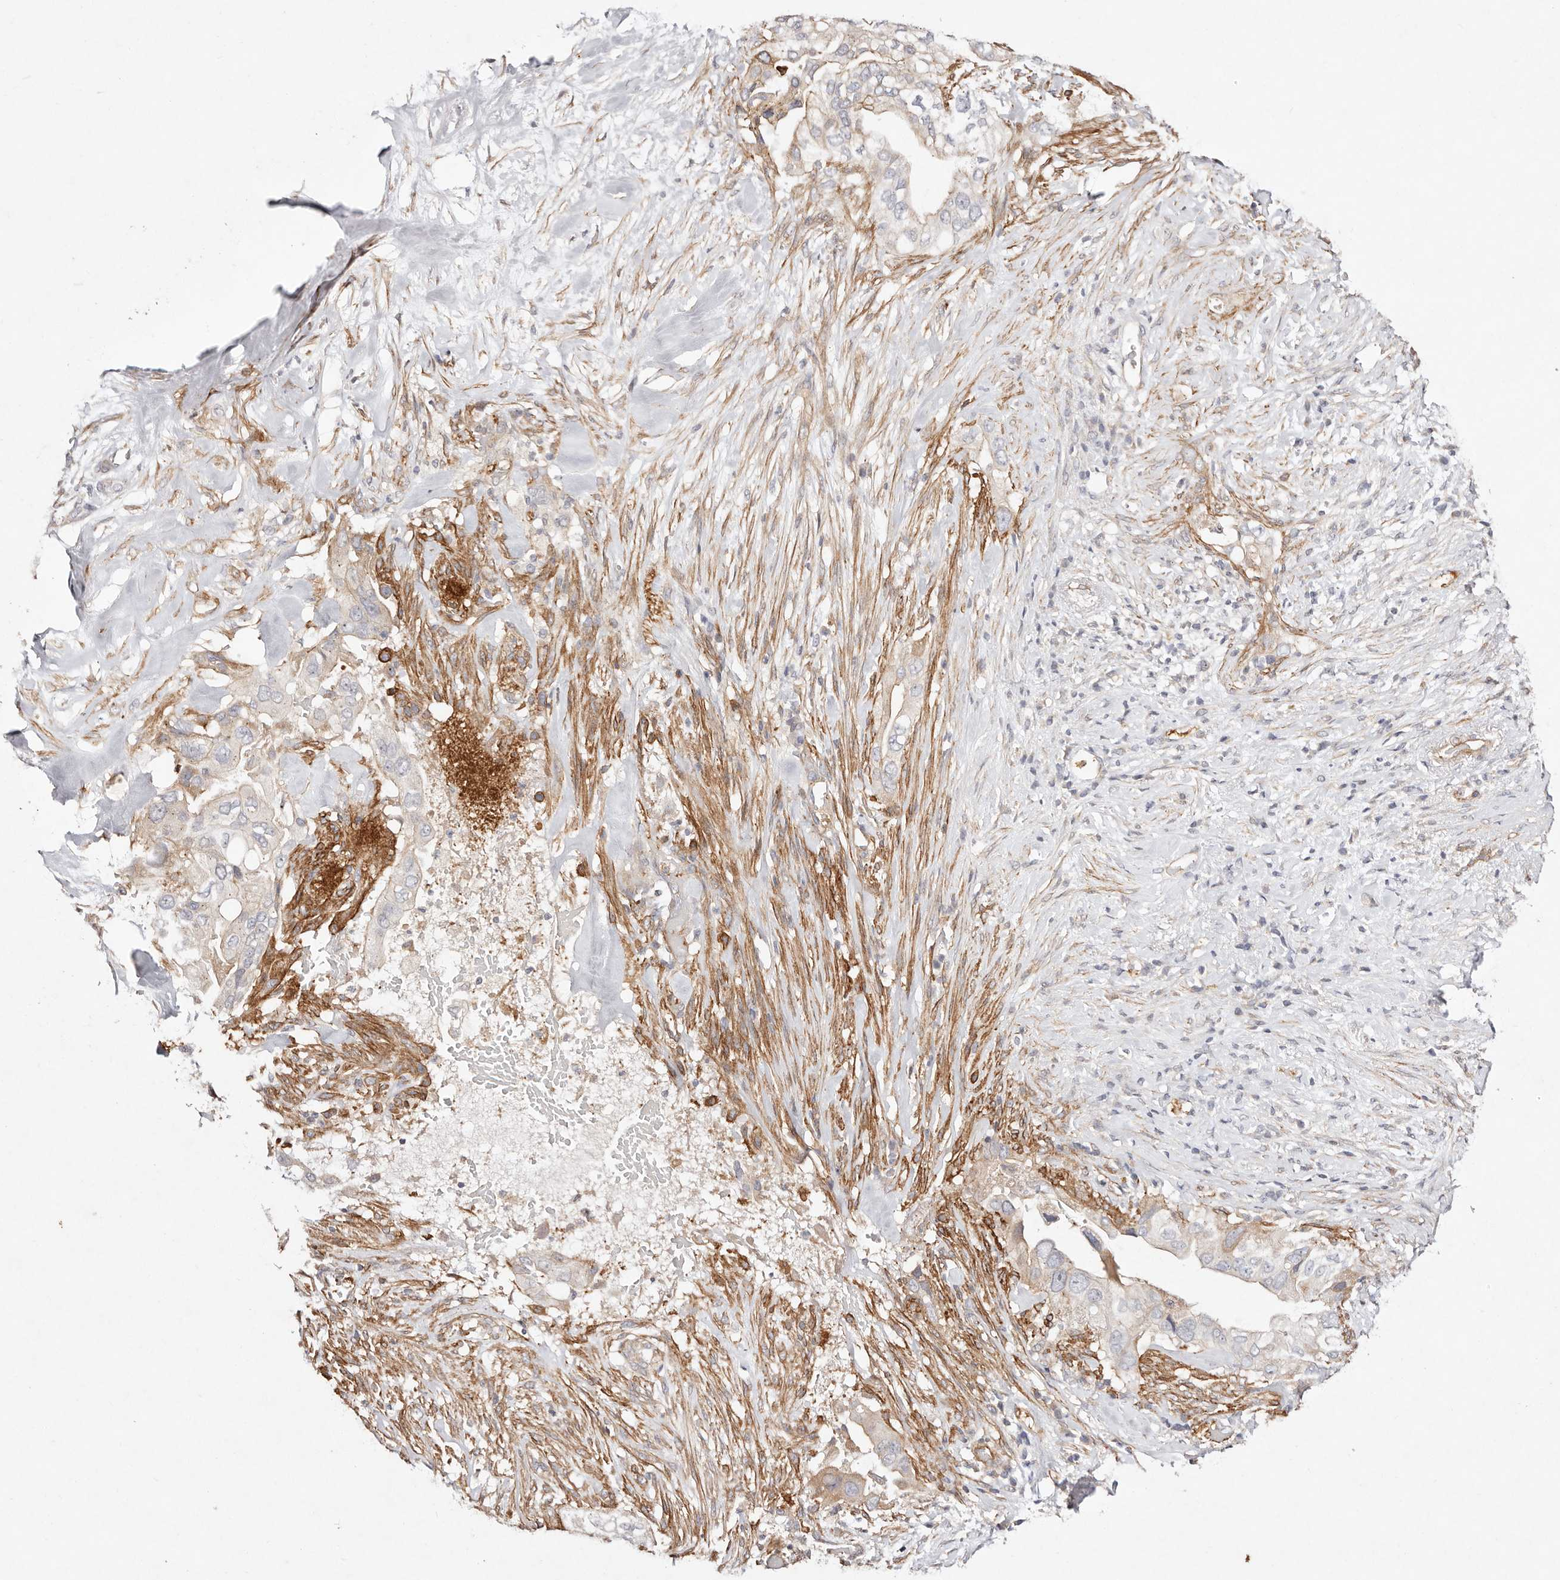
{"staining": {"intensity": "weak", "quantity": "25%-75%", "location": "cytoplasmic/membranous"}, "tissue": "pancreatic cancer", "cell_type": "Tumor cells", "image_type": "cancer", "snomed": [{"axis": "morphology", "description": "Inflammation, NOS"}, {"axis": "morphology", "description": "Adenocarcinoma, NOS"}, {"axis": "topography", "description": "Pancreas"}], "caption": "Pancreatic cancer (adenocarcinoma) stained with DAB (3,3'-diaminobenzidine) IHC exhibits low levels of weak cytoplasmic/membranous staining in about 25%-75% of tumor cells.", "gene": "MTMR11", "patient": {"sex": "female", "age": 56}}